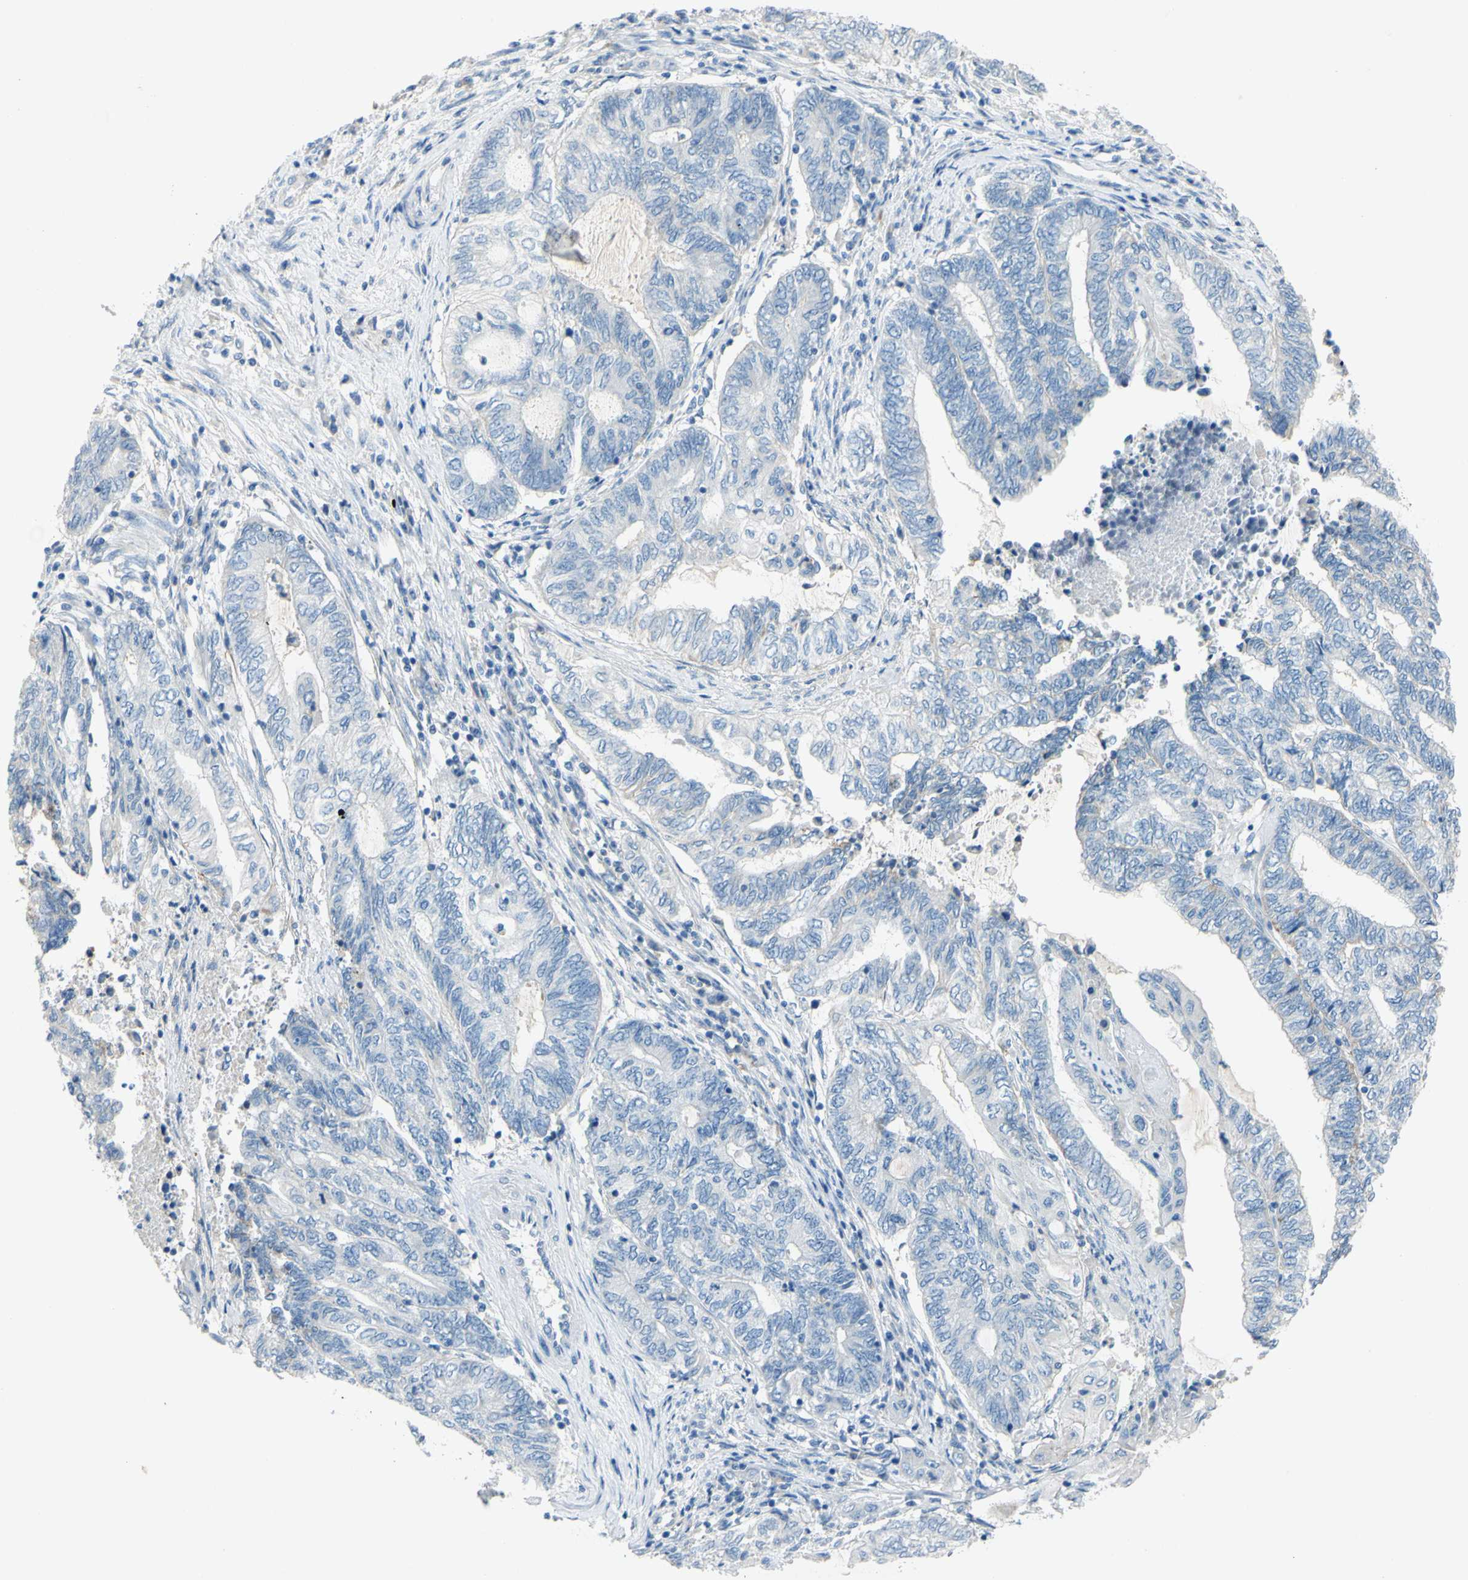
{"staining": {"intensity": "negative", "quantity": "none", "location": "none"}, "tissue": "endometrial cancer", "cell_type": "Tumor cells", "image_type": "cancer", "snomed": [{"axis": "morphology", "description": "Adenocarcinoma, NOS"}, {"axis": "topography", "description": "Uterus"}, {"axis": "topography", "description": "Endometrium"}], "caption": "Immunohistochemistry (IHC) image of endometrial cancer (adenocarcinoma) stained for a protein (brown), which exhibits no expression in tumor cells. The staining was performed using DAB (3,3'-diaminobenzidine) to visualize the protein expression in brown, while the nuclei were stained in blue with hematoxylin (Magnification: 20x).", "gene": "CDH10", "patient": {"sex": "female", "age": 70}}